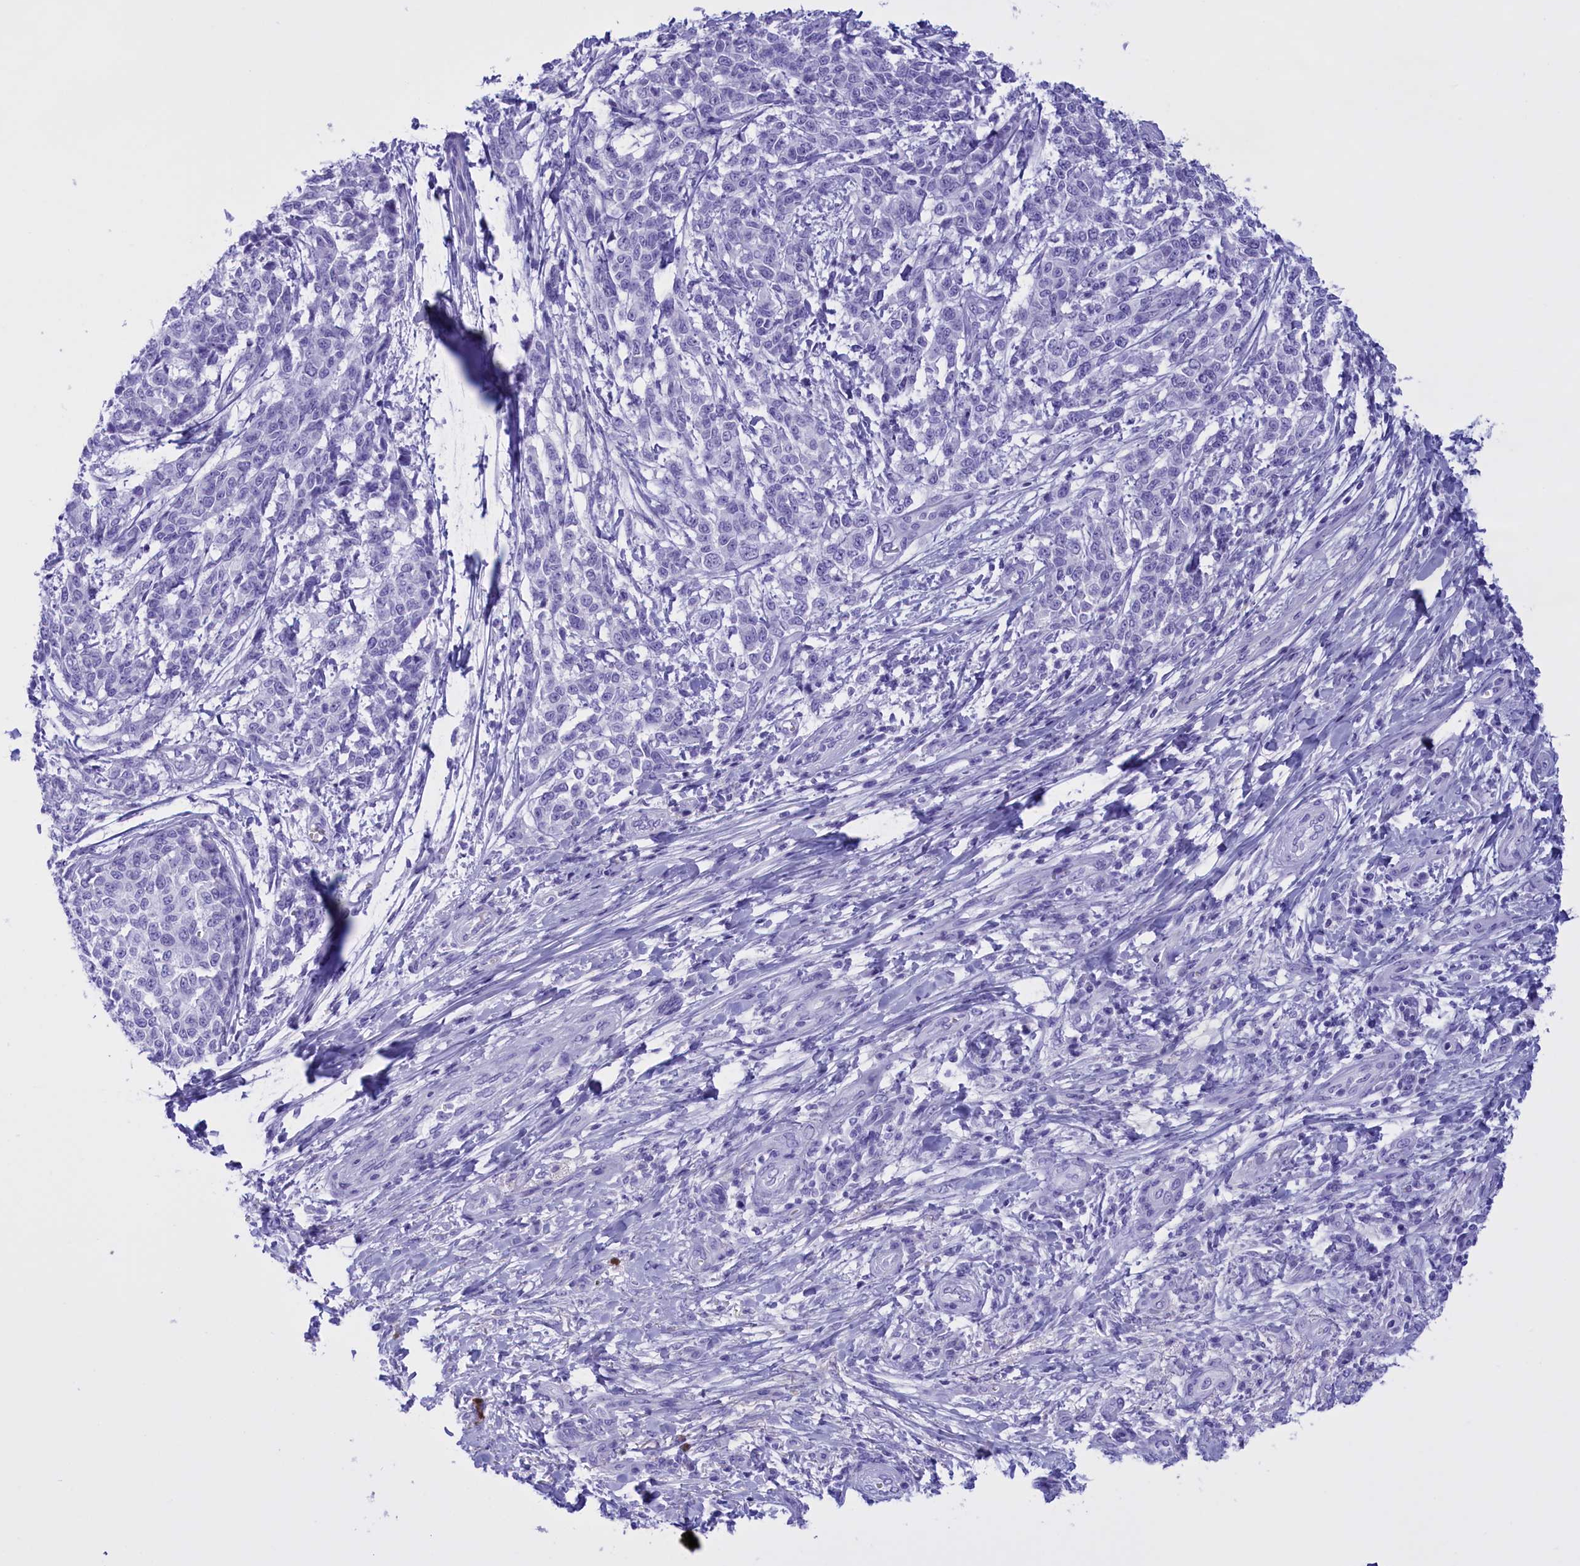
{"staining": {"intensity": "negative", "quantity": "none", "location": "none"}, "tissue": "melanoma", "cell_type": "Tumor cells", "image_type": "cancer", "snomed": [{"axis": "morphology", "description": "Malignant melanoma, NOS"}, {"axis": "topography", "description": "Skin"}], "caption": "Micrograph shows no protein staining in tumor cells of melanoma tissue. (DAB (3,3'-diaminobenzidine) IHC visualized using brightfield microscopy, high magnification).", "gene": "BRI3", "patient": {"sex": "male", "age": 49}}